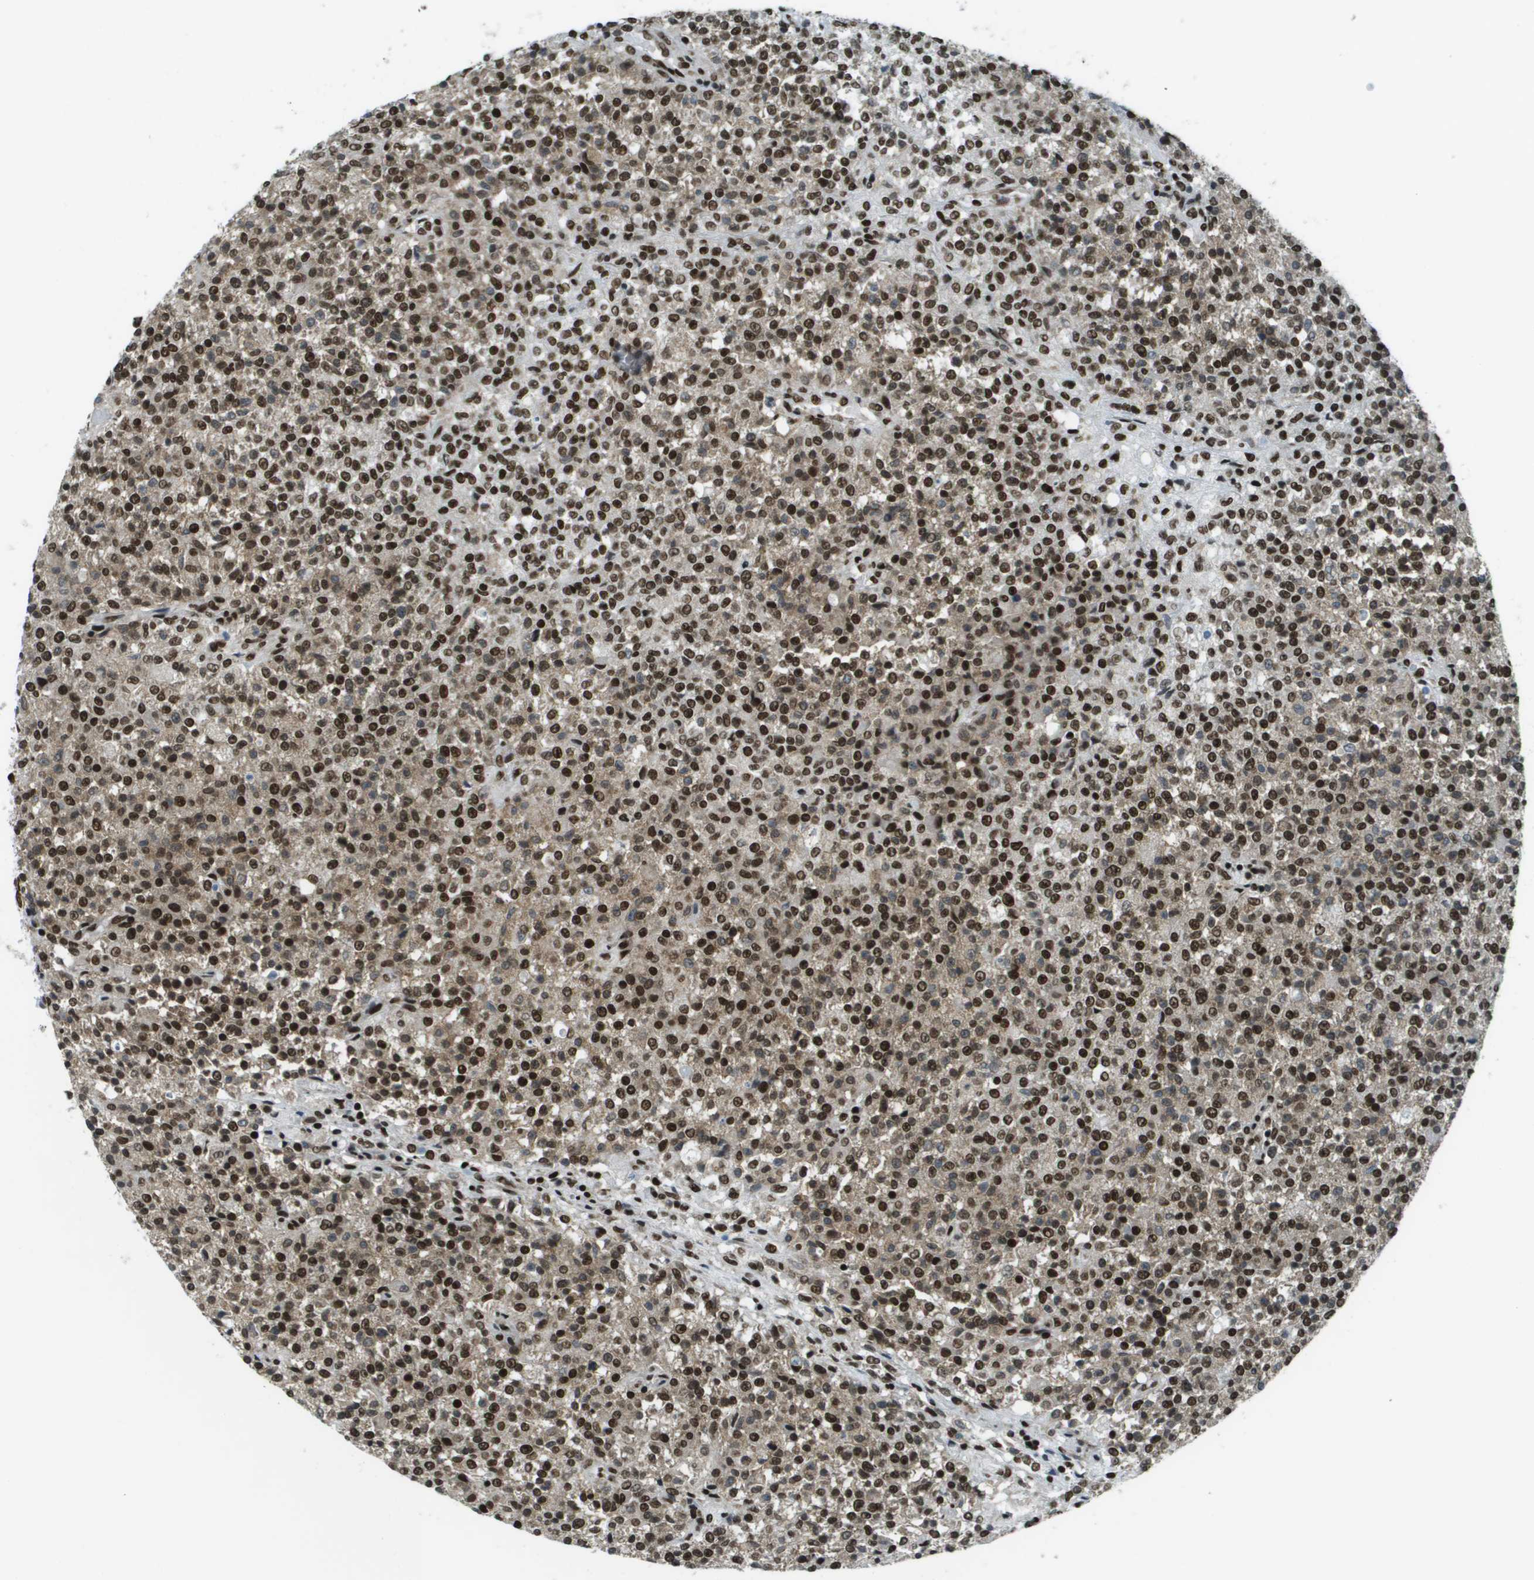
{"staining": {"intensity": "strong", "quantity": ">75%", "location": "cytoplasmic/membranous,nuclear"}, "tissue": "testis cancer", "cell_type": "Tumor cells", "image_type": "cancer", "snomed": [{"axis": "morphology", "description": "Seminoma, NOS"}, {"axis": "topography", "description": "Testis"}], "caption": "A micrograph showing strong cytoplasmic/membranous and nuclear positivity in approximately >75% of tumor cells in testis seminoma, as visualized by brown immunohistochemical staining.", "gene": "GLYR1", "patient": {"sex": "male", "age": 59}}